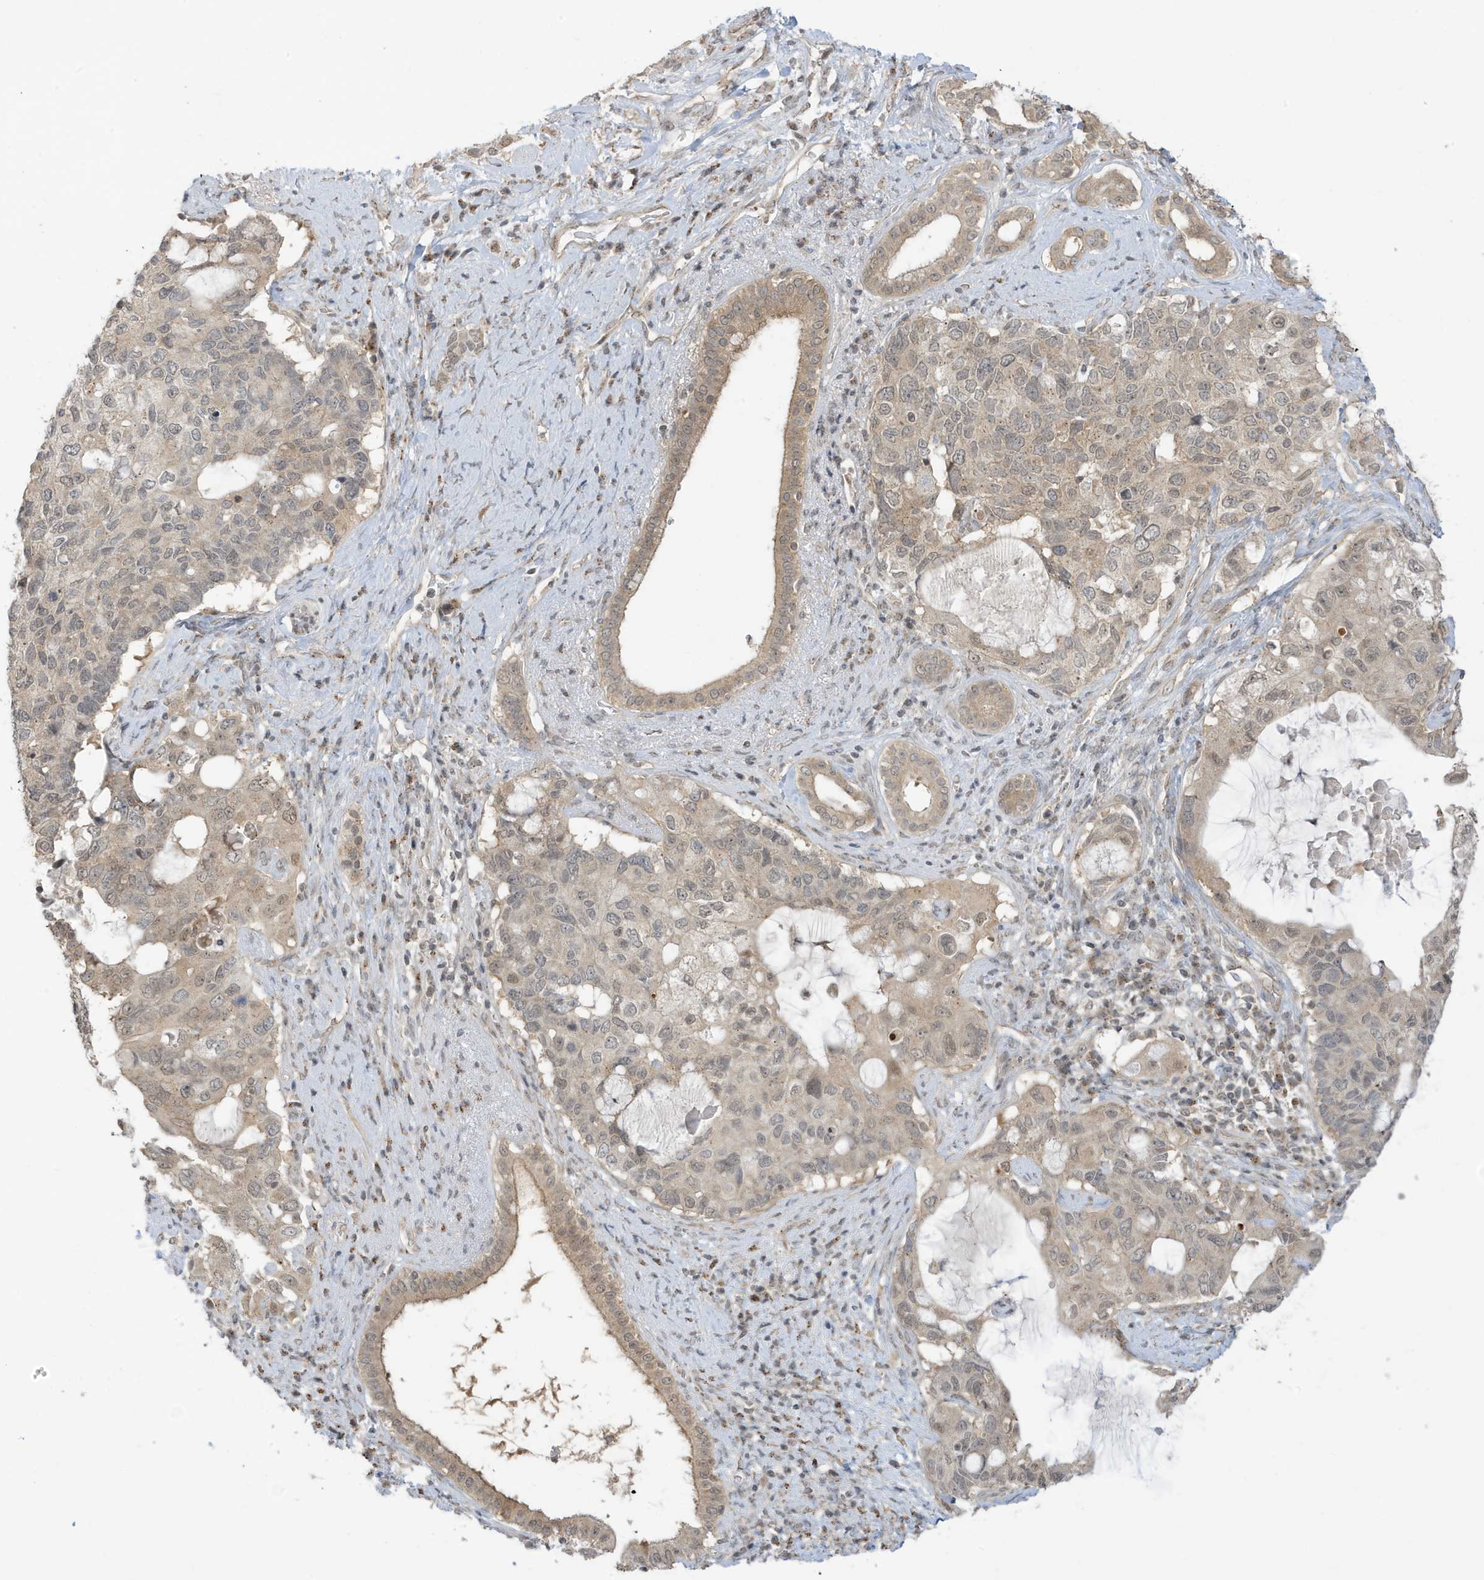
{"staining": {"intensity": "weak", "quantity": ">75%", "location": "cytoplasmic/membranous,nuclear"}, "tissue": "pancreatic cancer", "cell_type": "Tumor cells", "image_type": "cancer", "snomed": [{"axis": "morphology", "description": "Adenocarcinoma, NOS"}, {"axis": "topography", "description": "Pancreas"}], "caption": "Weak cytoplasmic/membranous and nuclear positivity is appreciated in about >75% of tumor cells in pancreatic adenocarcinoma.", "gene": "TAB3", "patient": {"sex": "female", "age": 56}}